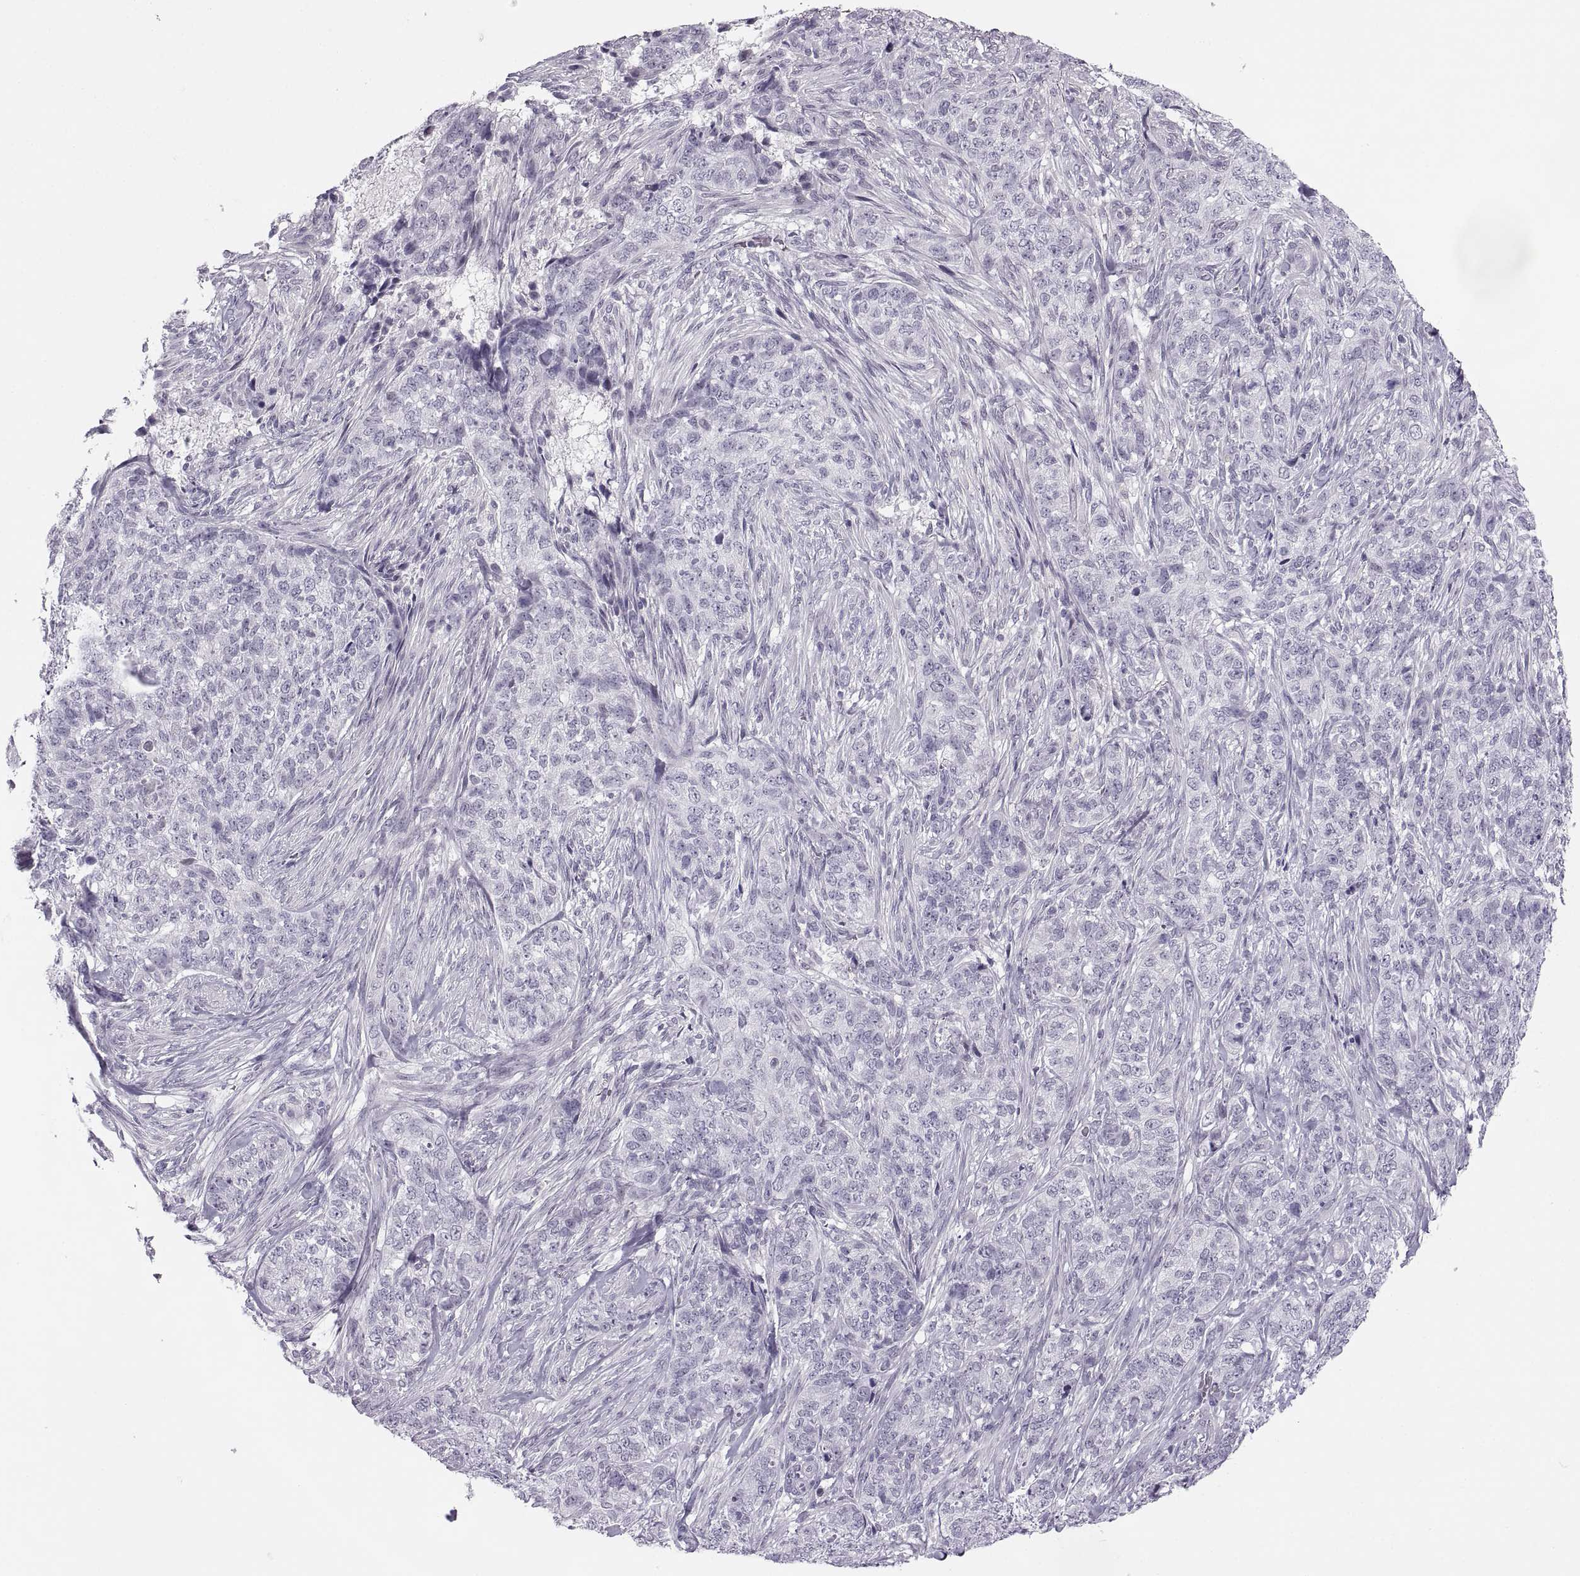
{"staining": {"intensity": "negative", "quantity": "none", "location": "none"}, "tissue": "skin cancer", "cell_type": "Tumor cells", "image_type": "cancer", "snomed": [{"axis": "morphology", "description": "Basal cell carcinoma"}, {"axis": "topography", "description": "Skin"}], "caption": "Tumor cells are negative for protein expression in human basal cell carcinoma (skin).", "gene": "C3orf22", "patient": {"sex": "female", "age": 69}}